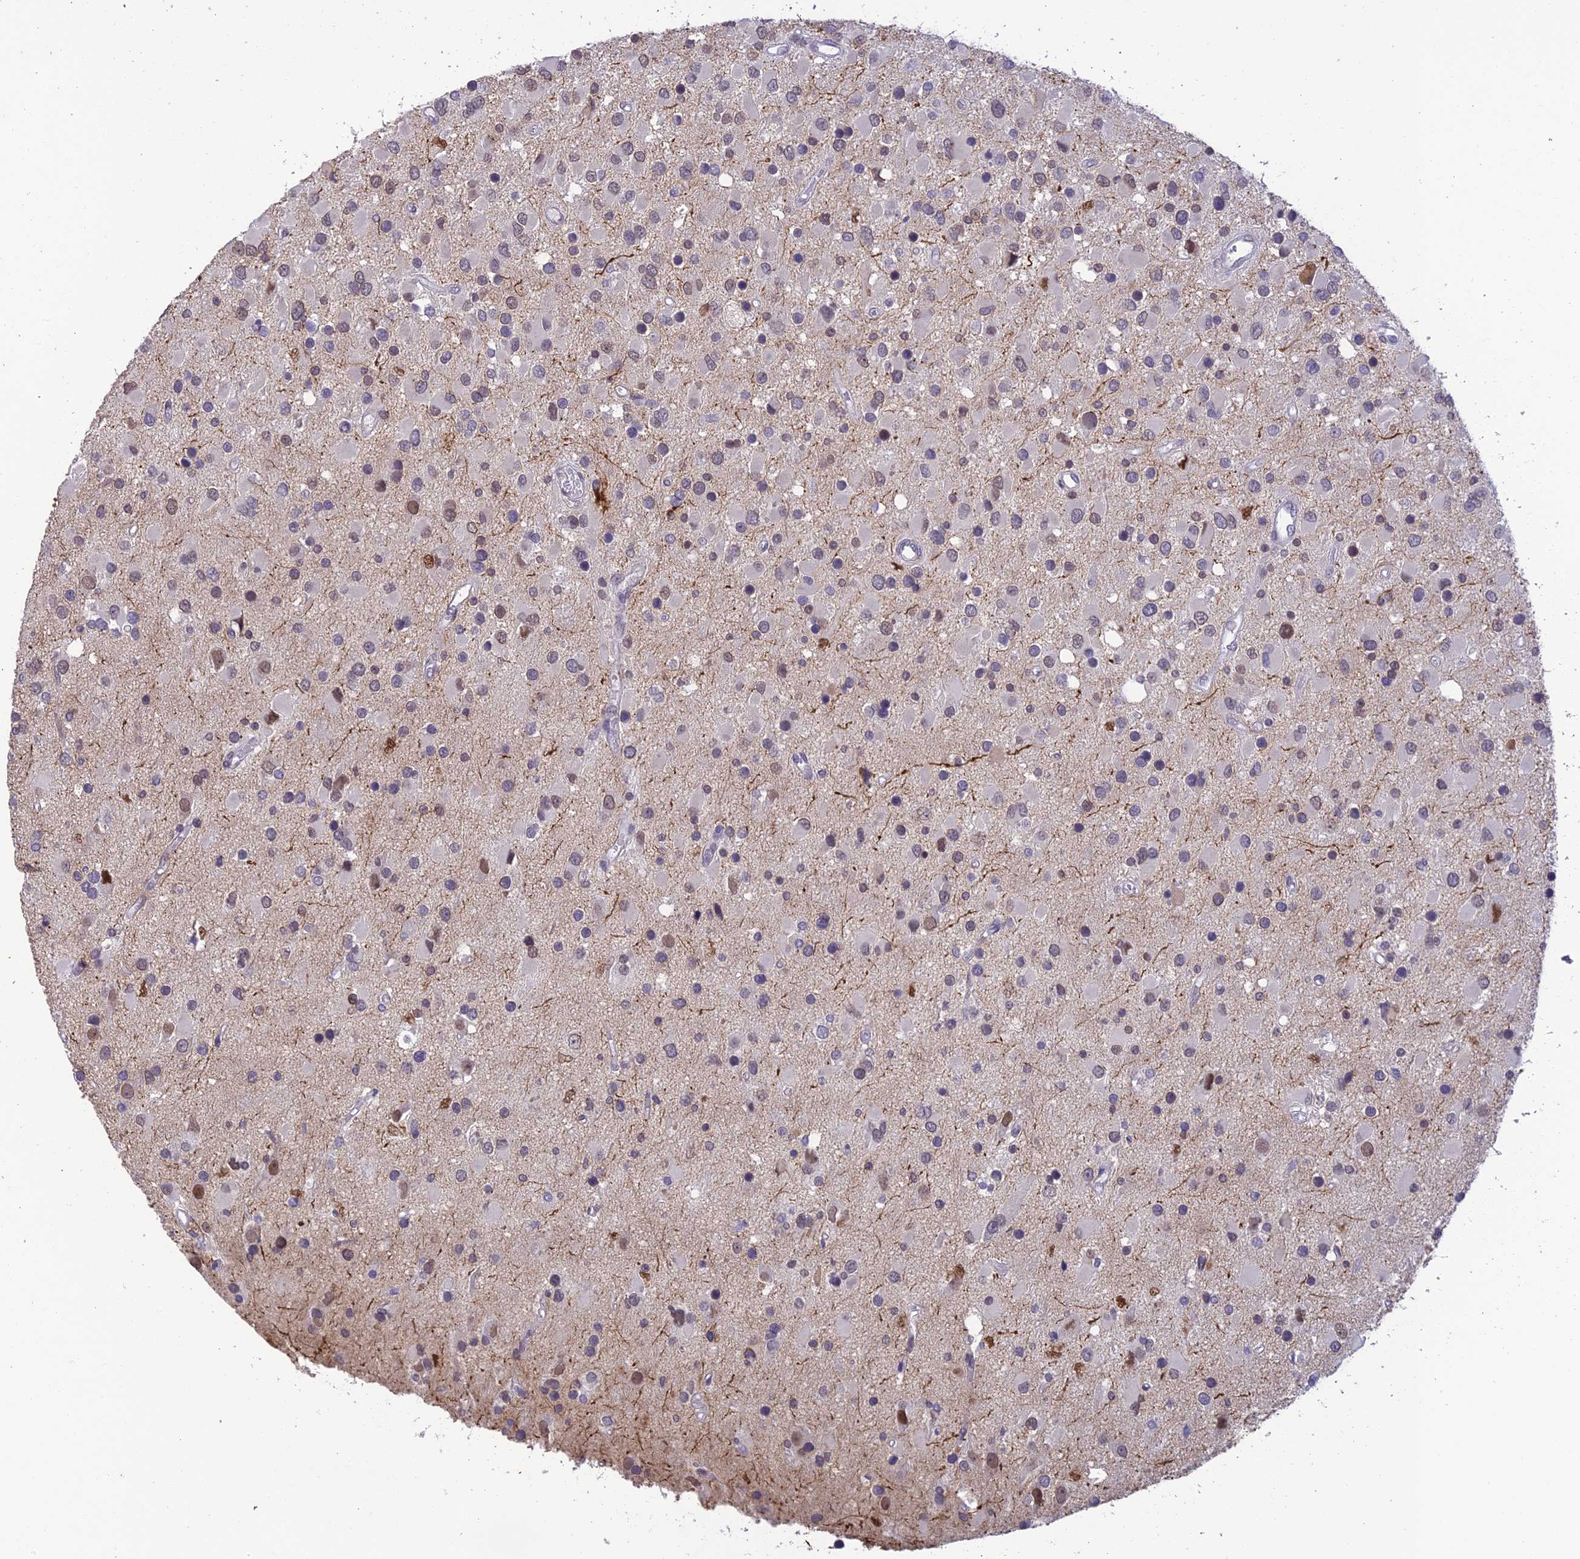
{"staining": {"intensity": "negative", "quantity": "none", "location": "none"}, "tissue": "glioma", "cell_type": "Tumor cells", "image_type": "cancer", "snomed": [{"axis": "morphology", "description": "Glioma, malignant, High grade"}, {"axis": "topography", "description": "Brain"}], "caption": "High magnification brightfield microscopy of glioma stained with DAB (3,3'-diaminobenzidine) (brown) and counterstained with hematoxylin (blue): tumor cells show no significant expression. The staining is performed using DAB brown chromogen with nuclei counter-stained in using hematoxylin.", "gene": "BMT2", "patient": {"sex": "male", "age": 53}}